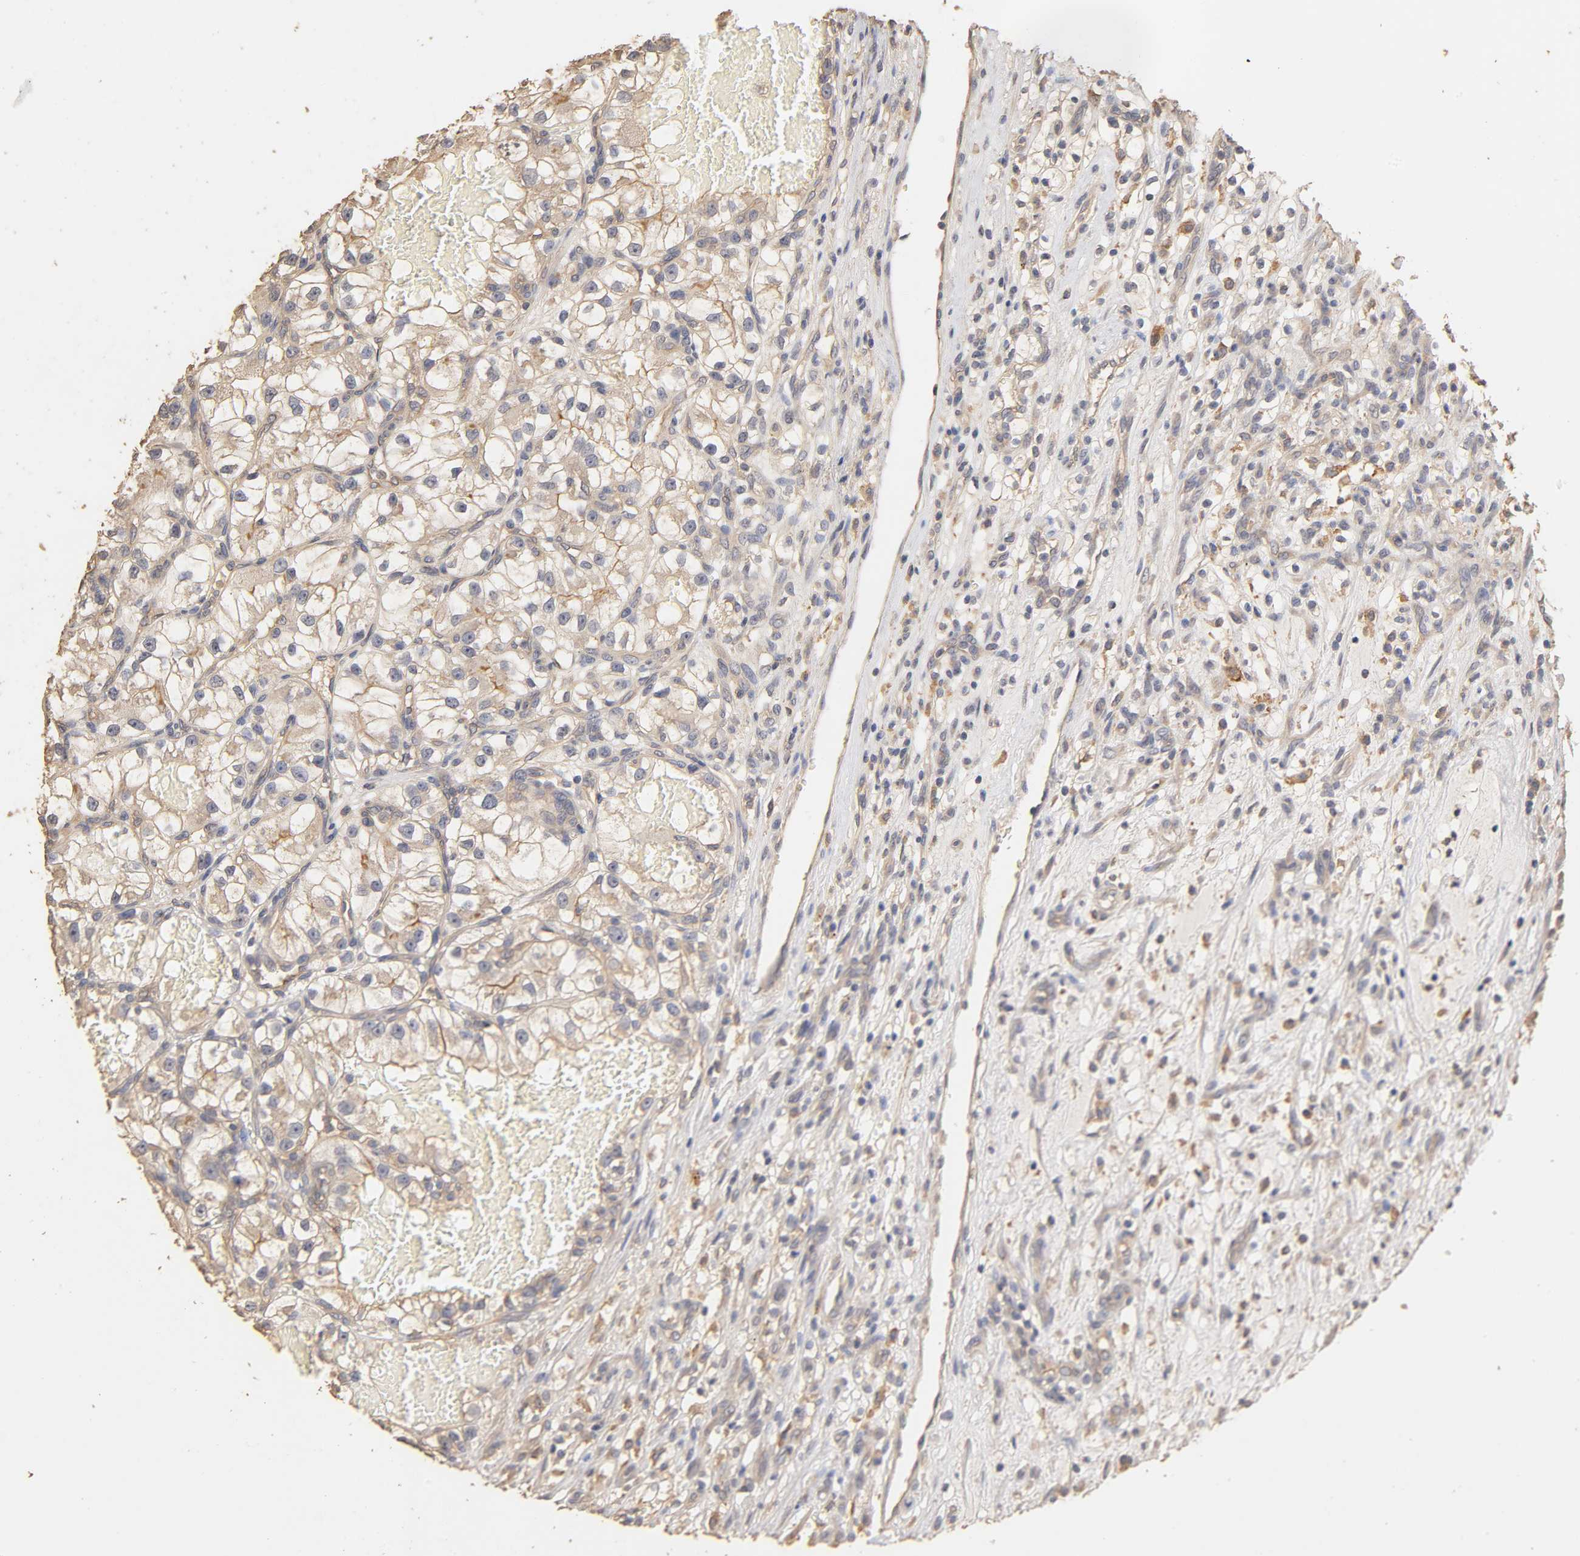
{"staining": {"intensity": "negative", "quantity": "none", "location": "none"}, "tissue": "renal cancer", "cell_type": "Tumor cells", "image_type": "cancer", "snomed": [{"axis": "morphology", "description": "Adenocarcinoma, NOS"}, {"axis": "topography", "description": "Kidney"}], "caption": "High power microscopy micrograph of an immunohistochemistry photomicrograph of adenocarcinoma (renal), revealing no significant staining in tumor cells.", "gene": "VSIG4", "patient": {"sex": "female", "age": 57}}